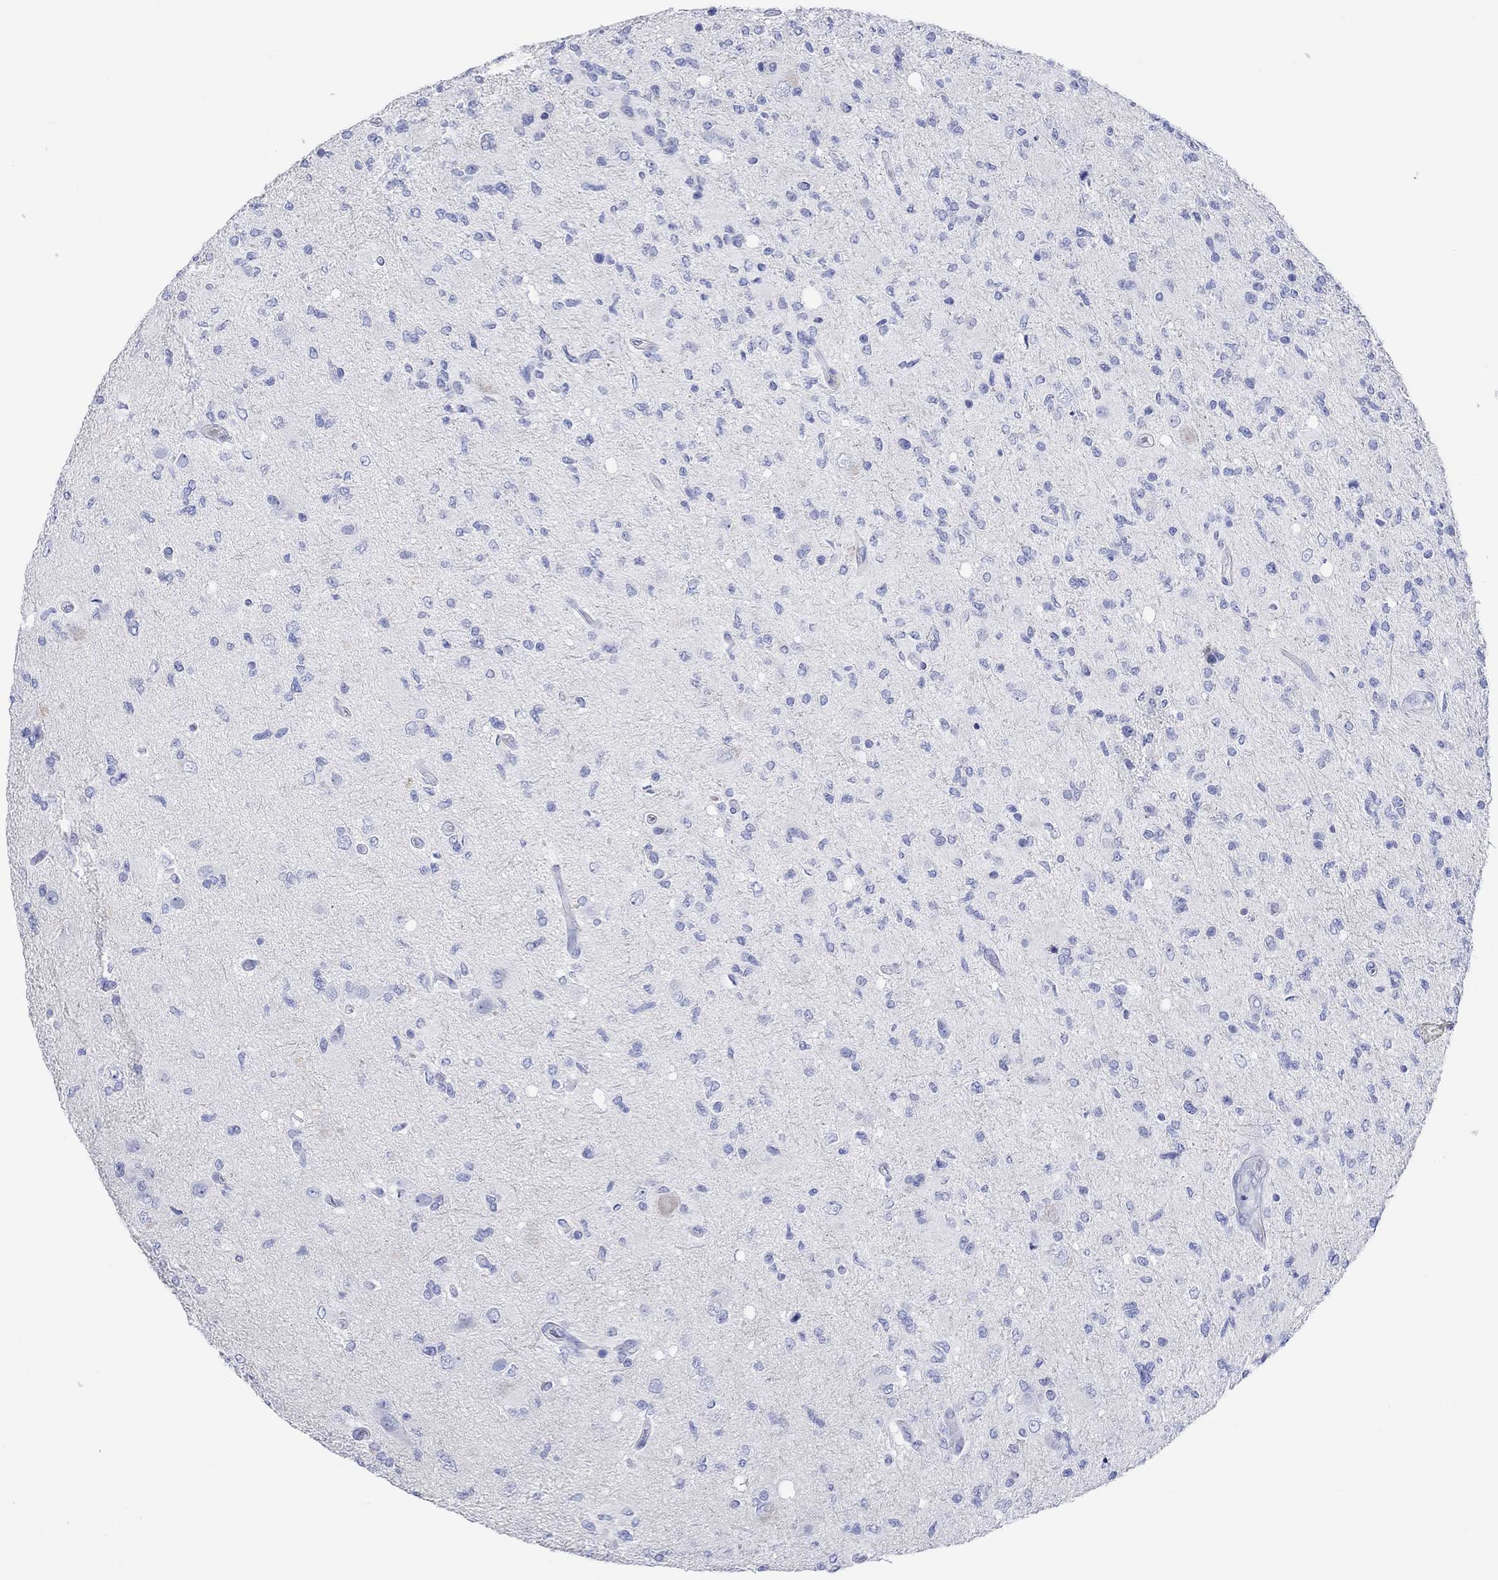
{"staining": {"intensity": "negative", "quantity": "none", "location": "none"}, "tissue": "glioma", "cell_type": "Tumor cells", "image_type": "cancer", "snomed": [{"axis": "morphology", "description": "Glioma, malignant, High grade"}, {"axis": "topography", "description": "Cerebral cortex"}], "caption": "This micrograph is of glioma stained with IHC to label a protein in brown with the nuclei are counter-stained blue. There is no expression in tumor cells.", "gene": "P2RY6", "patient": {"sex": "male", "age": 70}}